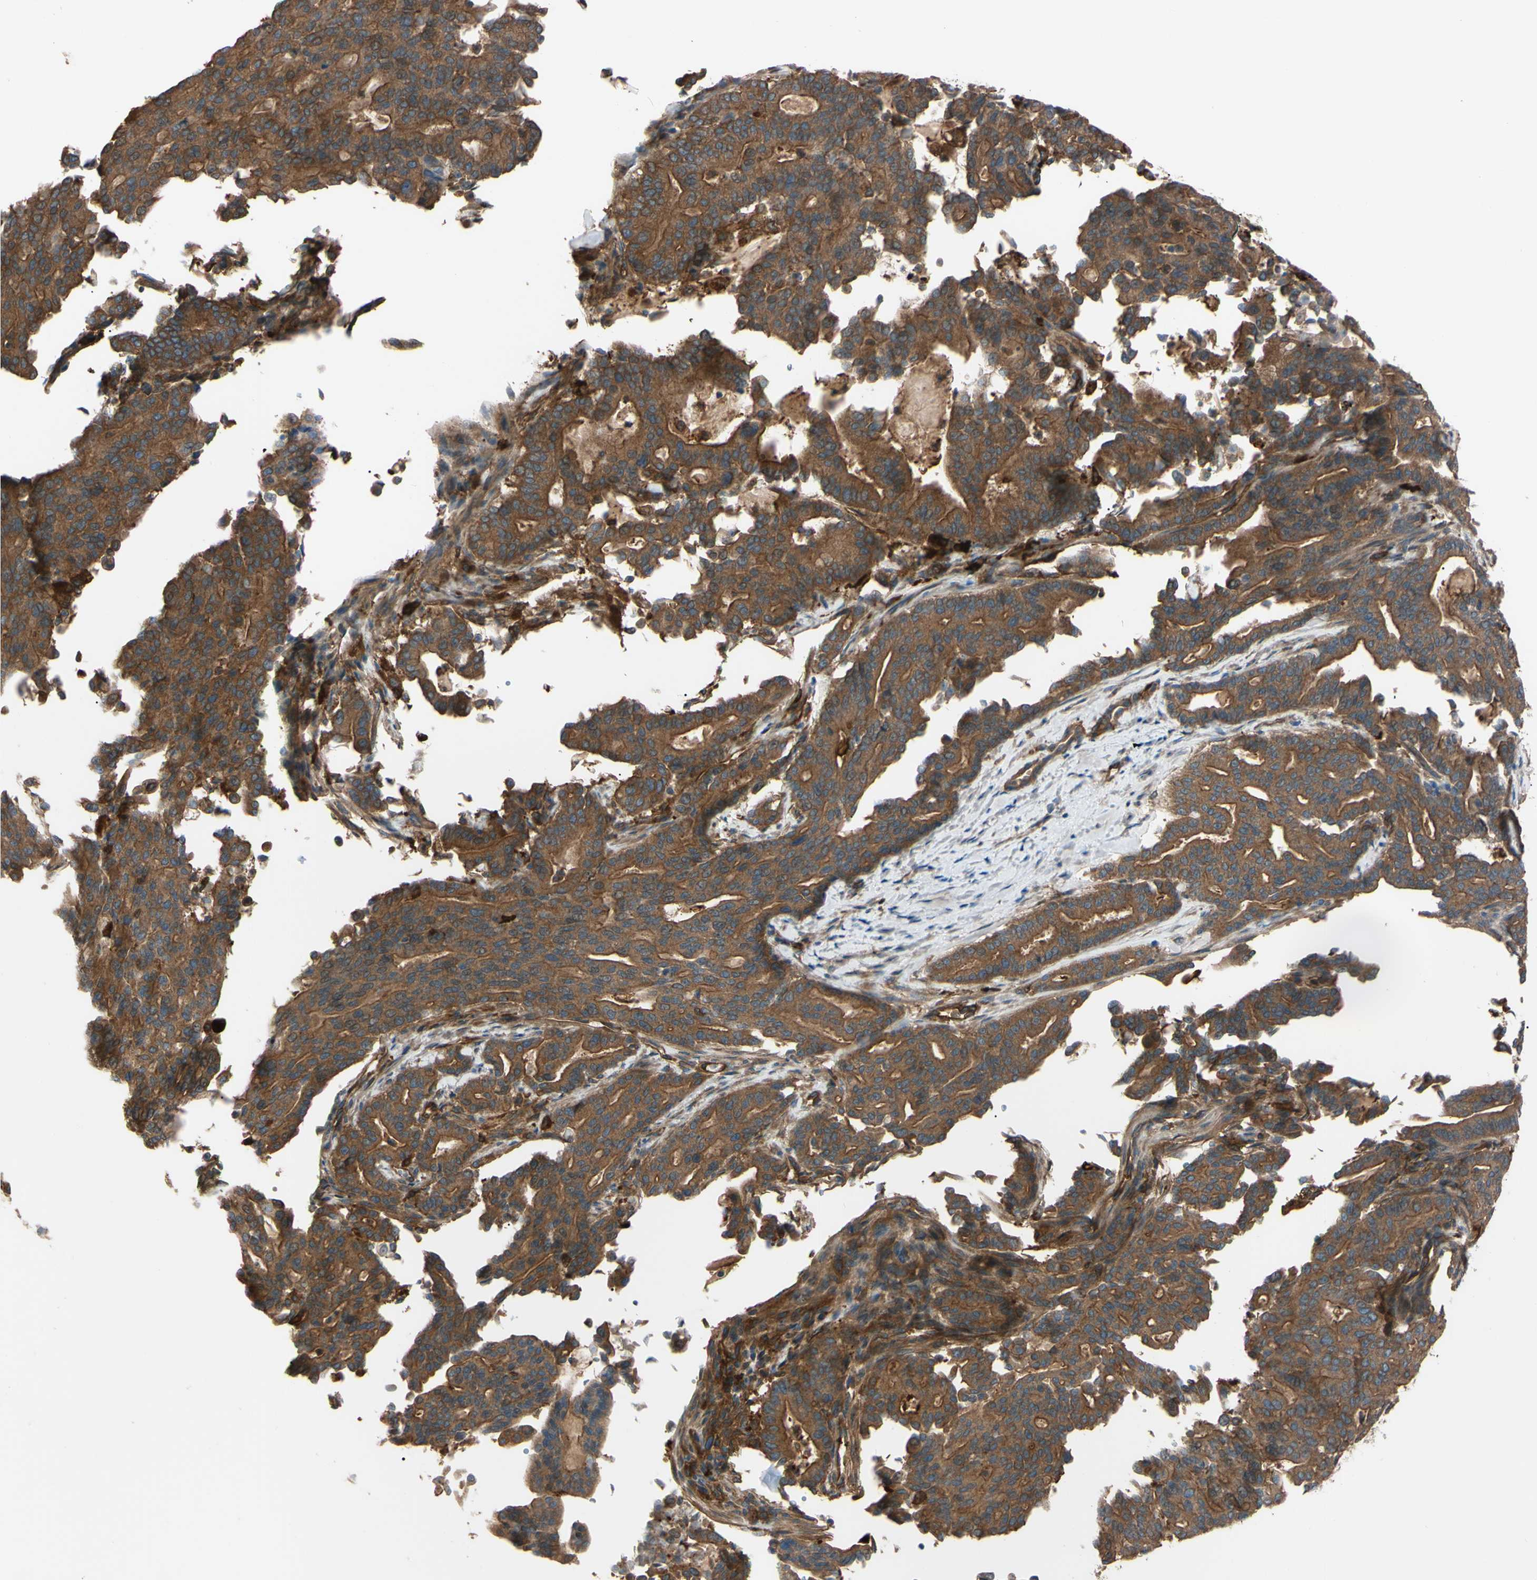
{"staining": {"intensity": "strong", "quantity": ">75%", "location": "cytoplasmic/membranous"}, "tissue": "pancreatic cancer", "cell_type": "Tumor cells", "image_type": "cancer", "snomed": [{"axis": "morphology", "description": "Adenocarcinoma, NOS"}, {"axis": "topography", "description": "Pancreas"}], "caption": "Immunohistochemistry micrograph of human pancreatic cancer (adenocarcinoma) stained for a protein (brown), which shows high levels of strong cytoplasmic/membranous positivity in approximately >75% of tumor cells.", "gene": "PTPN12", "patient": {"sex": "male", "age": 63}}